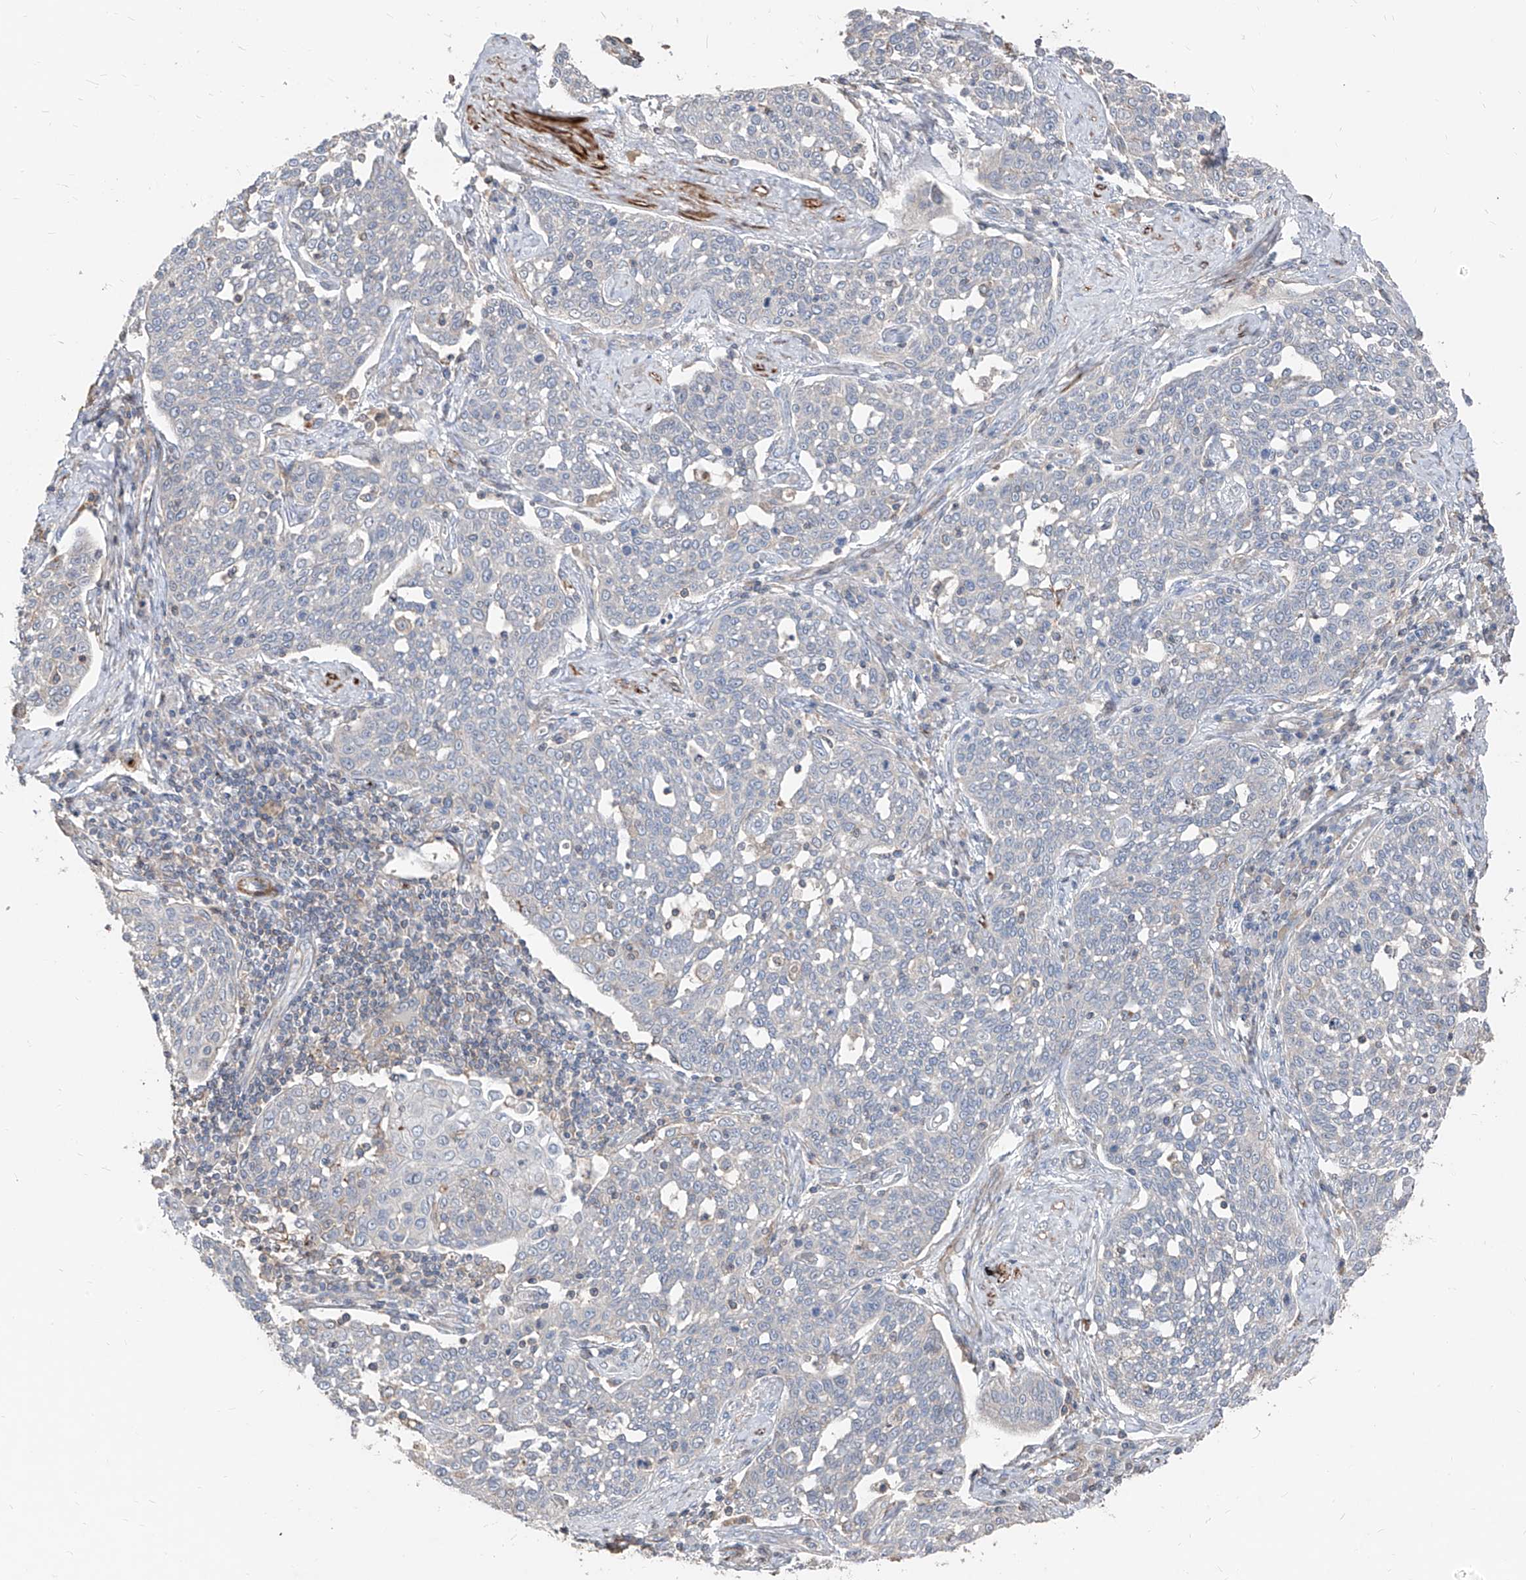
{"staining": {"intensity": "negative", "quantity": "none", "location": "none"}, "tissue": "cervical cancer", "cell_type": "Tumor cells", "image_type": "cancer", "snomed": [{"axis": "morphology", "description": "Squamous cell carcinoma, NOS"}, {"axis": "topography", "description": "Cervix"}], "caption": "Tumor cells show no significant protein expression in squamous cell carcinoma (cervical). (Brightfield microscopy of DAB IHC at high magnification).", "gene": "UFD1", "patient": {"sex": "female", "age": 34}}